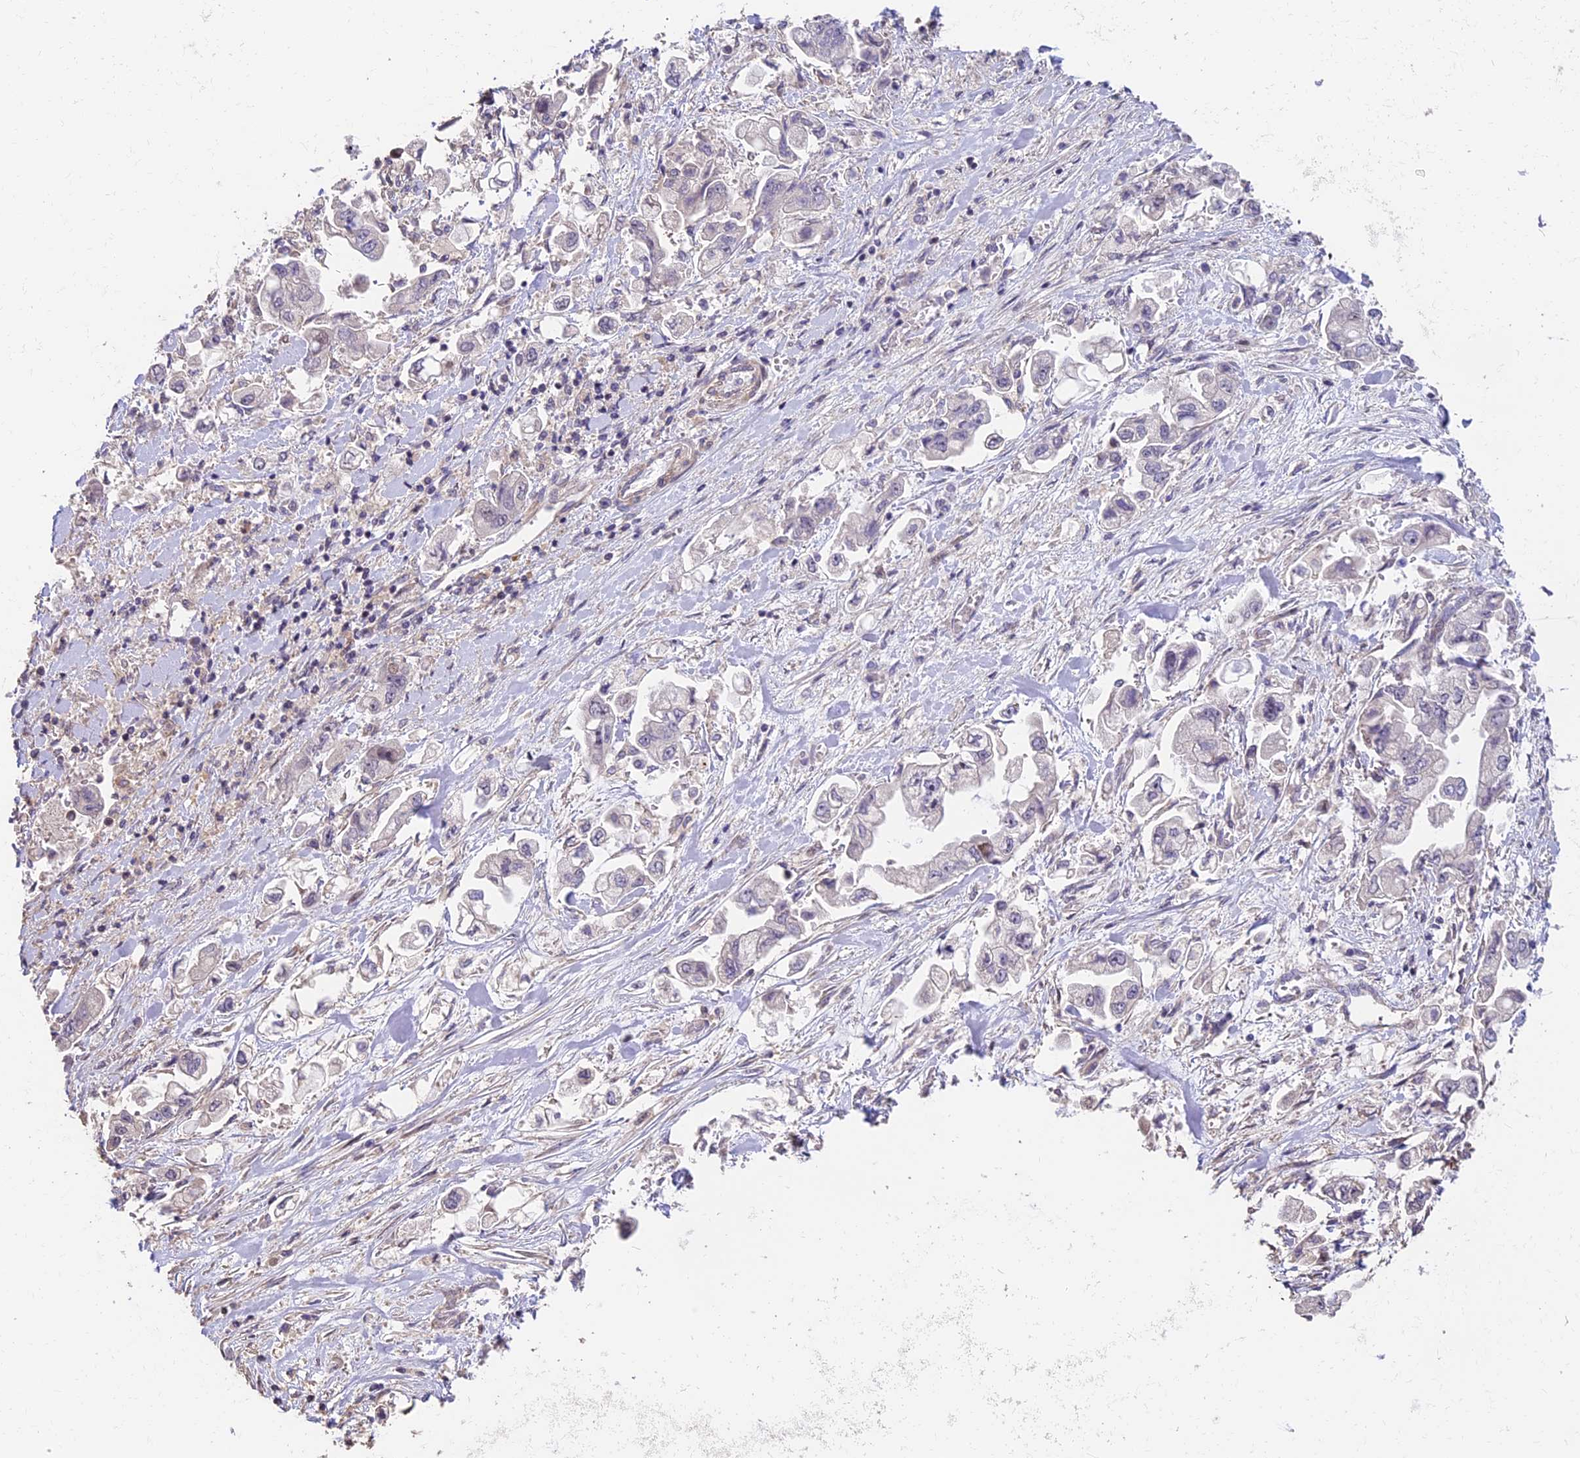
{"staining": {"intensity": "negative", "quantity": "none", "location": "none"}, "tissue": "stomach cancer", "cell_type": "Tumor cells", "image_type": "cancer", "snomed": [{"axis": "morphology", "description": "Adenocarcinoma, NOS"}, {"axis": "topography", "description": "Stomach"}], "caption": "A photomicrograph of human stomach adenocarcinoma is negative for staining in tumor cells. (DAB (3,3'-diaminobenzidine) immunohistochemistry (IHC), high magnification).", "gene": "ARHGAP17", "patient": {"sex": "male", "age": 62}}